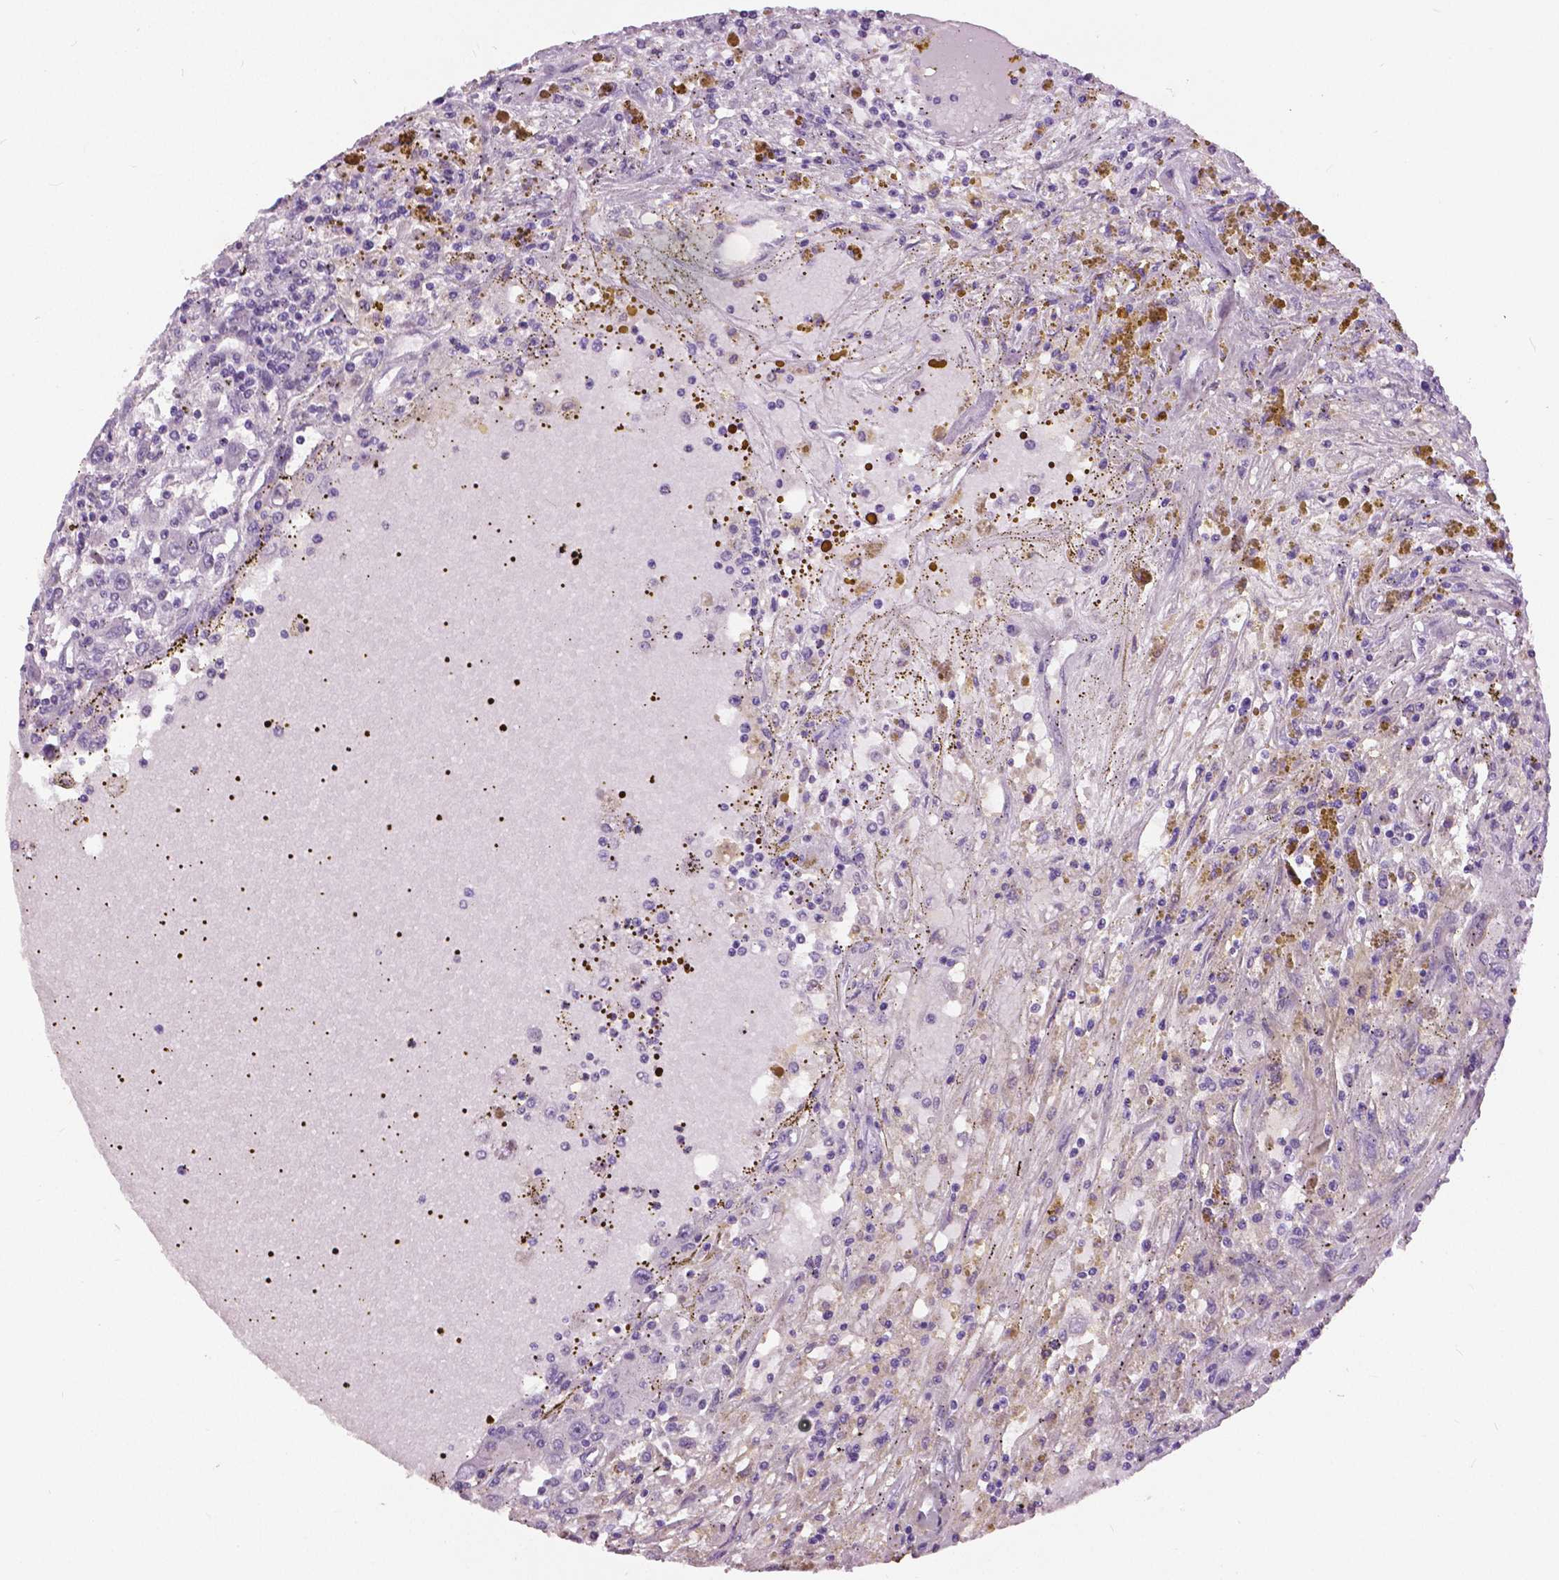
{"staining": {"intensity": "negative", "quantity": "none", "location": "none"}, "tissue": "renal cancer", "cell_type": "Tumor cells", "image_type": "cancer", "snomed": [{"axis": "morphology", "description": "Adenocarcinoma, NOS"}, {"axis": "topography", "description": "Kidney"}], "caption": "Tumor cells show no significant staining in renal cancer. Brightfield microscopy of immunohistochemistry stained with DAB (3,3'-diaminobenzidine) (brown) and hematoxylin (blue), captured at high magnification.", "gene": "GRIN2A", "patient": {"sex": "female", "age": 67}}